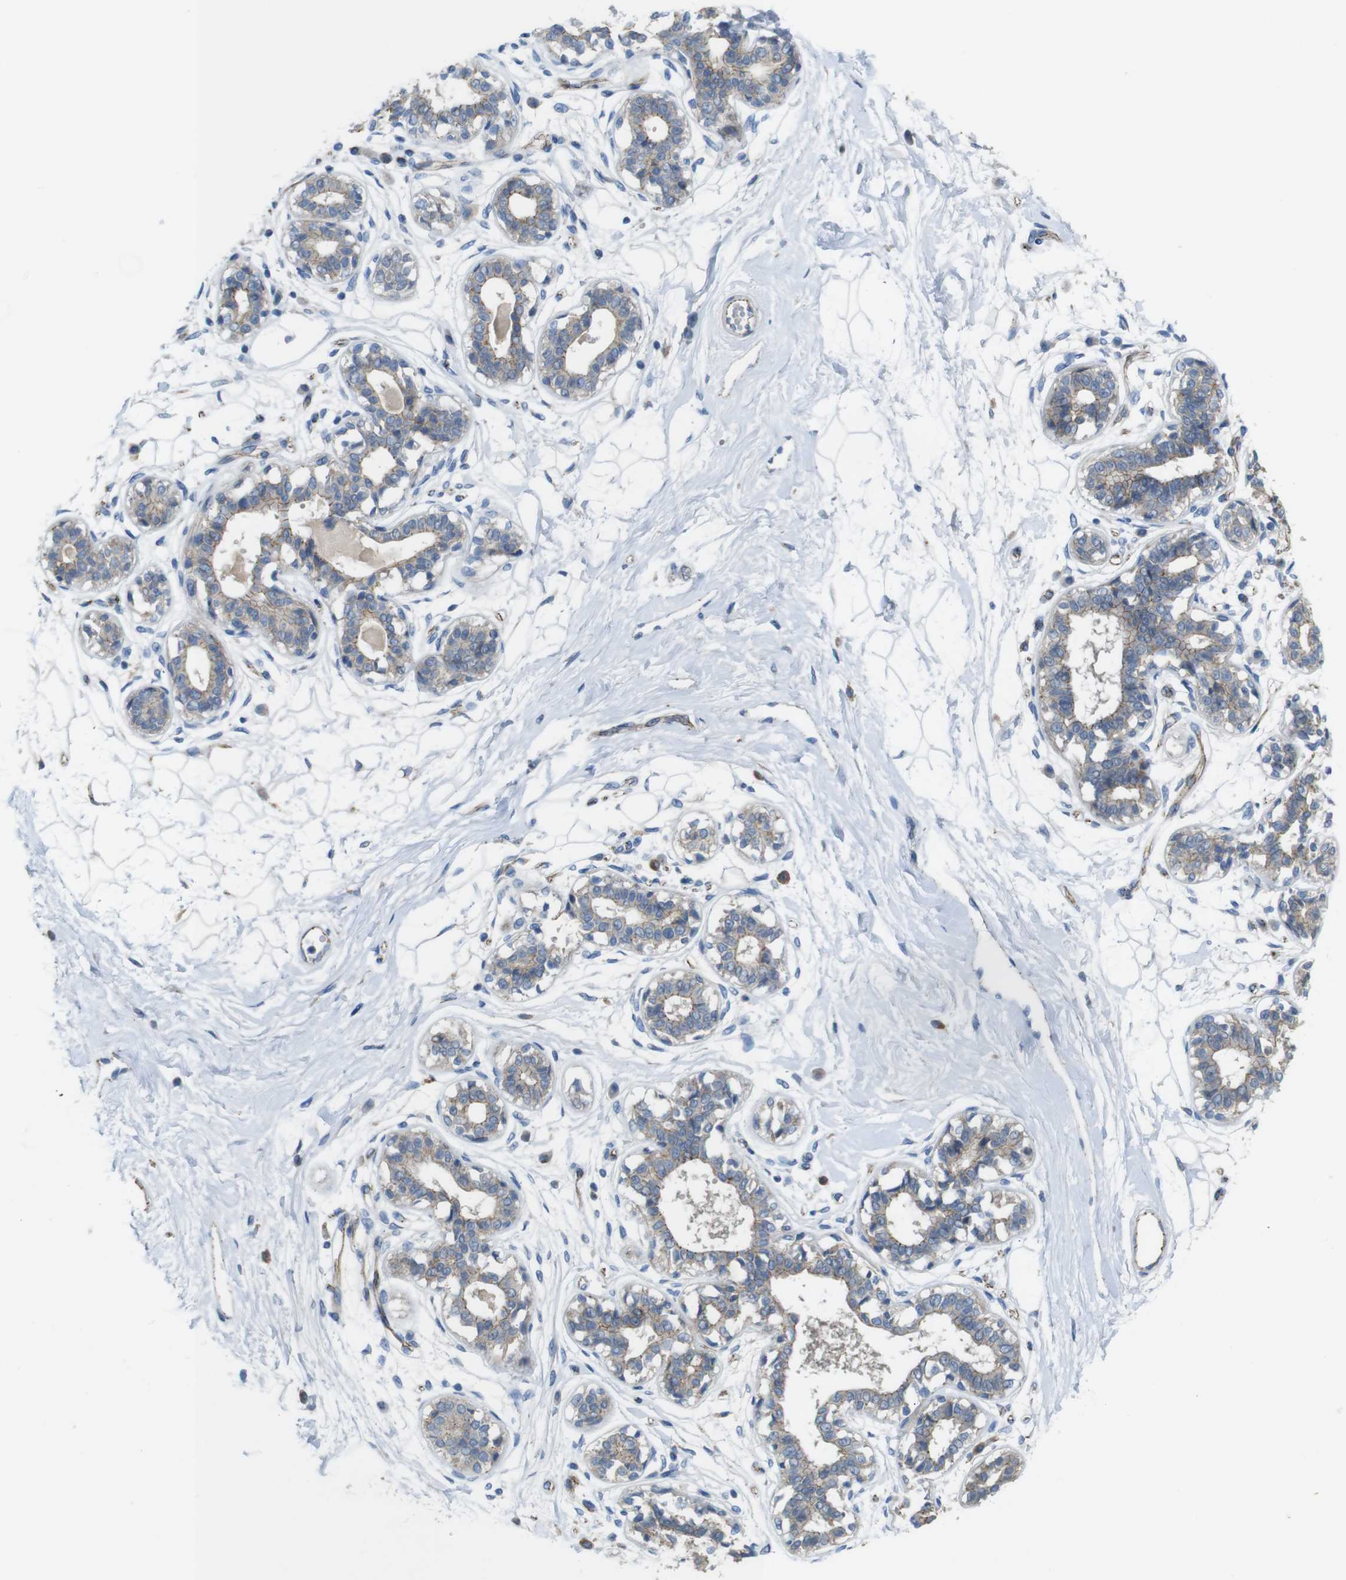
{"staining": {"intensity": "negative", "quantity": "none", "location": "none"}, "tissue": "breast", "cell_type": "Adipocytes", "image_type": "normal", "snomed": [{"axis": "morphology", "description": "Normal tissue, NOS"}, {"axis": "topography", "description": "Breast"}], "caption": "Adipocytes show no significant protein expression in normal breast.", "gene": "NHLRC3", "patient": {"sex": "female", "age": 45}}